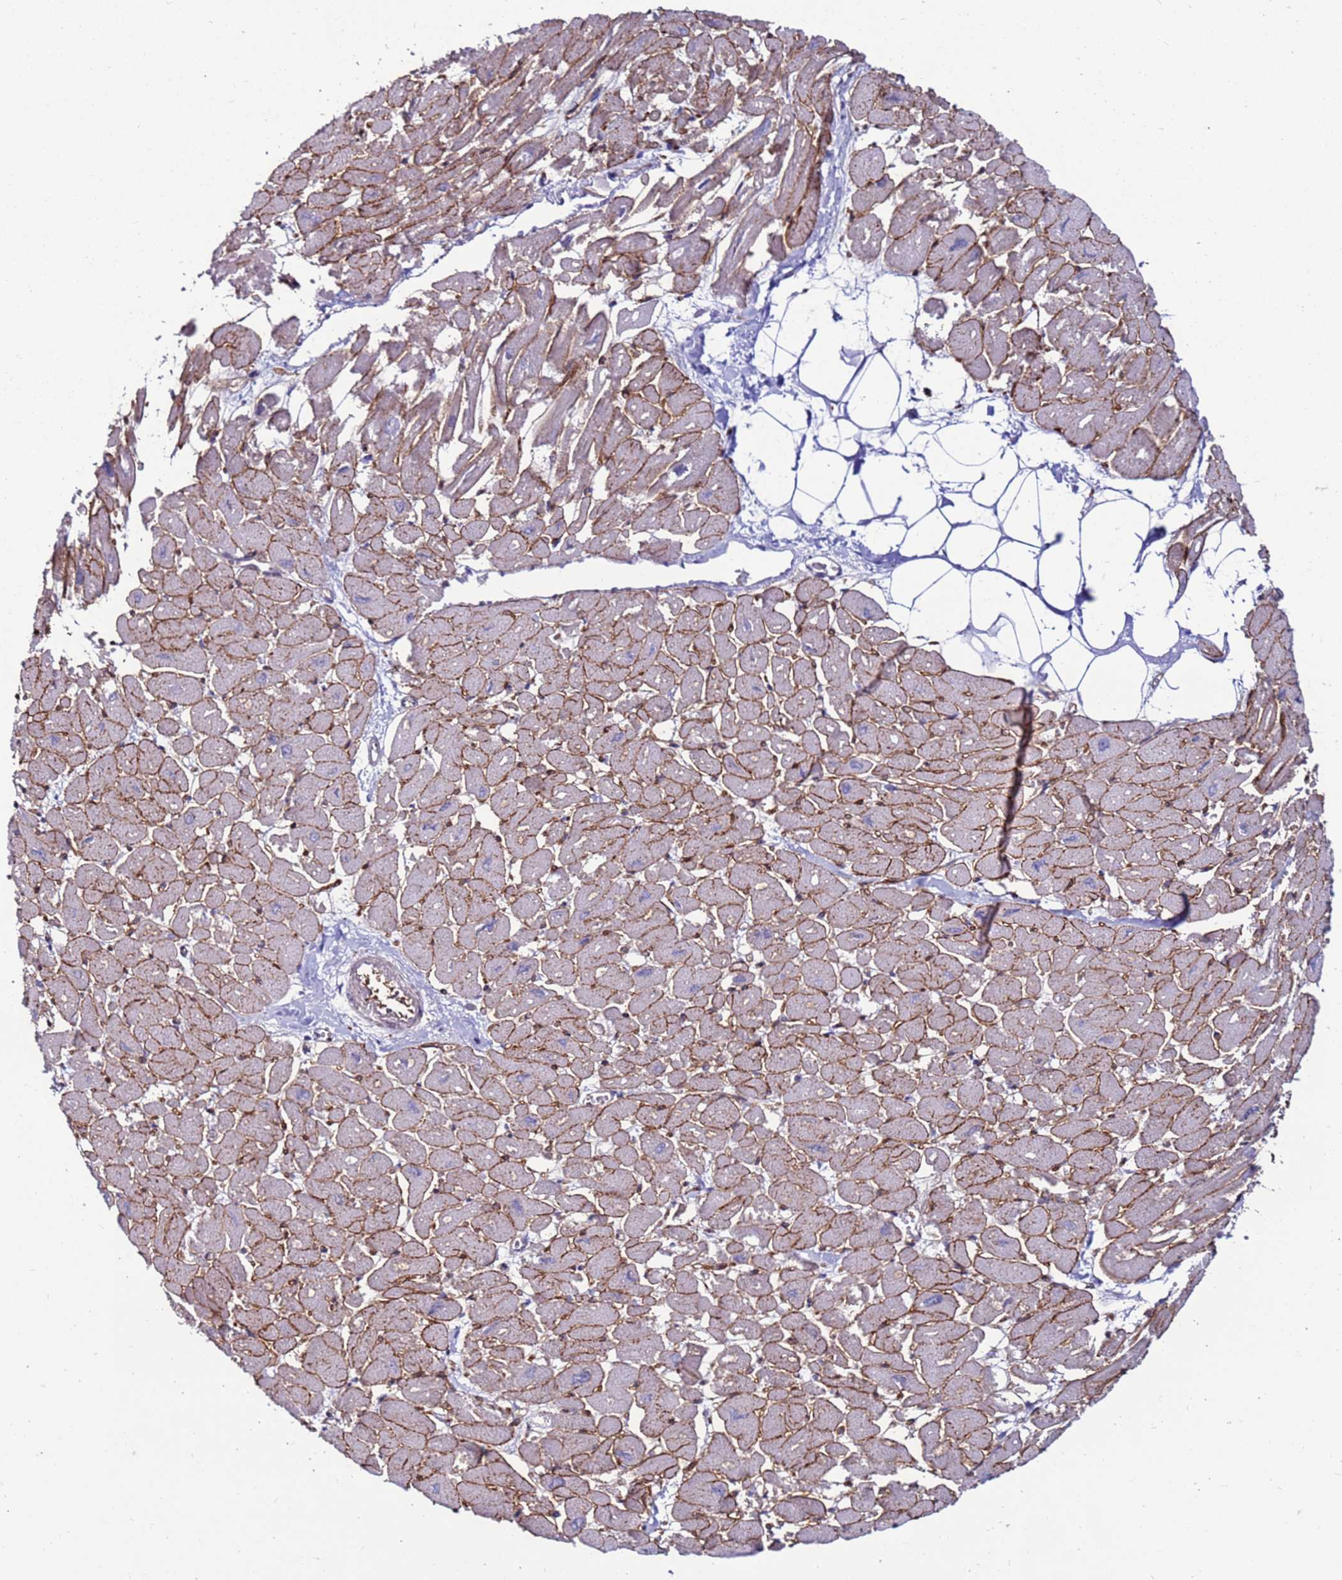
{"staining": {"intensity": "moderate", "quantity": "25%-75%", "location": "cytoplasmic/membranous"}, "tissue": "heart muscle", "cell_type": "Cardiomyocytes", "image_type": "normal", "snomed": [{"axis": "morphology", "description": "Normal tissue, NOS"}, {"axis": "topography", "description": "Heart"}], "caption": "Protein staining by immunohistochemistry demonstrates moderate cytoplasmic/membranous expression in approximately 25%-75% of cardiomyocytes in normal heart muscle. The staining was performed using DAB (3,3'-diaminobenzidine) to visualize the protein expression in brown, while the nuclei were stained in blue with hematoxylin (Magnification: 20x).", "gene": "CLEC4M", "patient": {"sex": "male", "age": 54}}